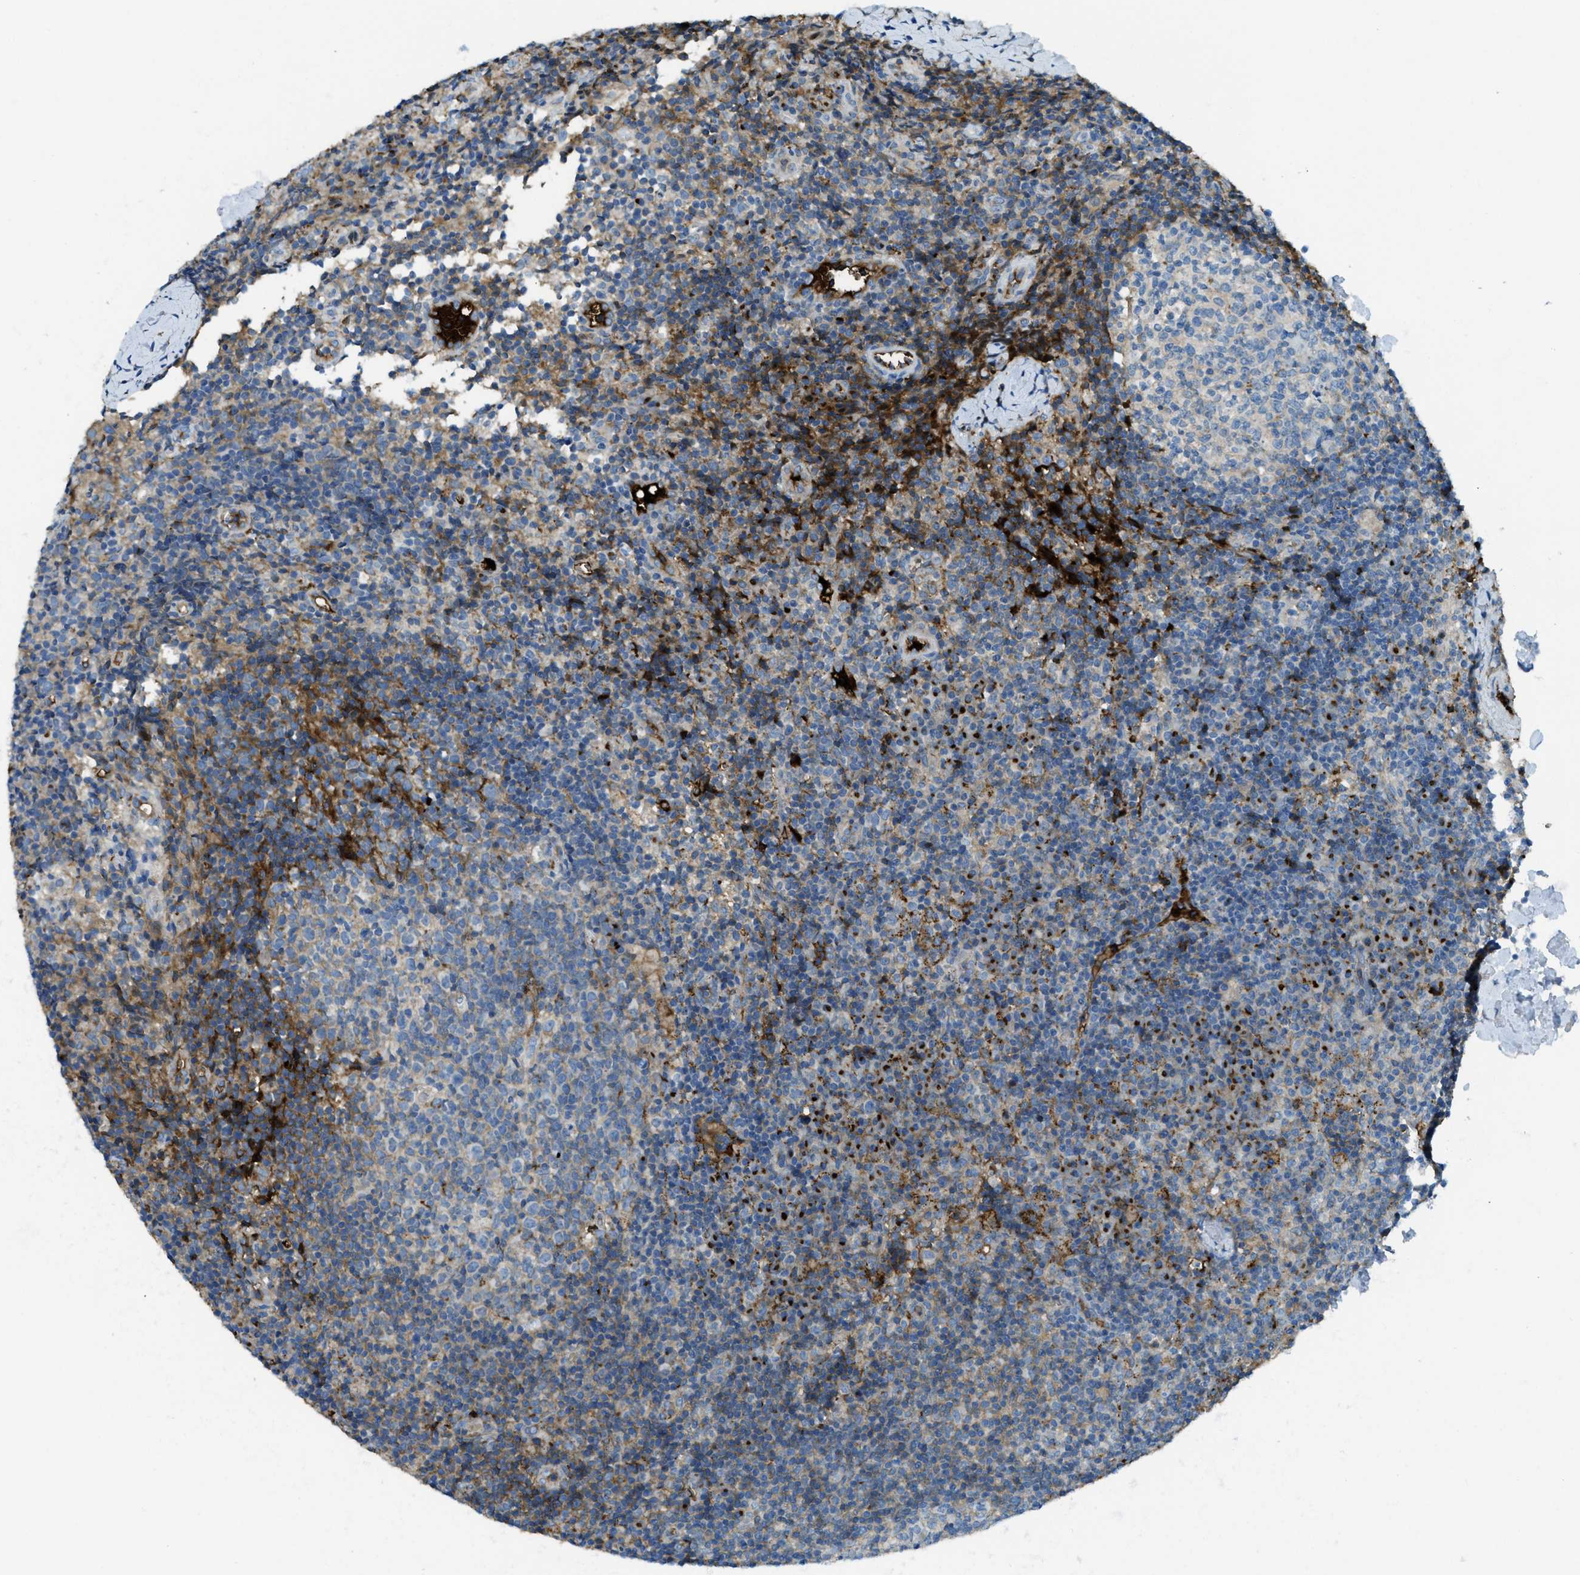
{"staining": {"intensity": "moderate", "quantity": "25%-75%", "location": "cytoplasmic/membranous"}, "tissue": "lymph node", "cell_type": "Germinal center cells", "image_type": "normal", "snomed": [{"axis": "morphology", "description": "Normal tissue, NOS"}, {"axis": "morphology", "description": "Inflammation, NOS"}, {"axis": "topography", "description": "Lymph node"}], "caption": "Moderate cytoplasmic/membranous staining for a protein is seen in approximately 25%-75% of germinal center cells of normal lymph node using immunohistochemistry (IHC).", "gene": "TRIM59", "patient": {"sex": "male", "age": 55}}